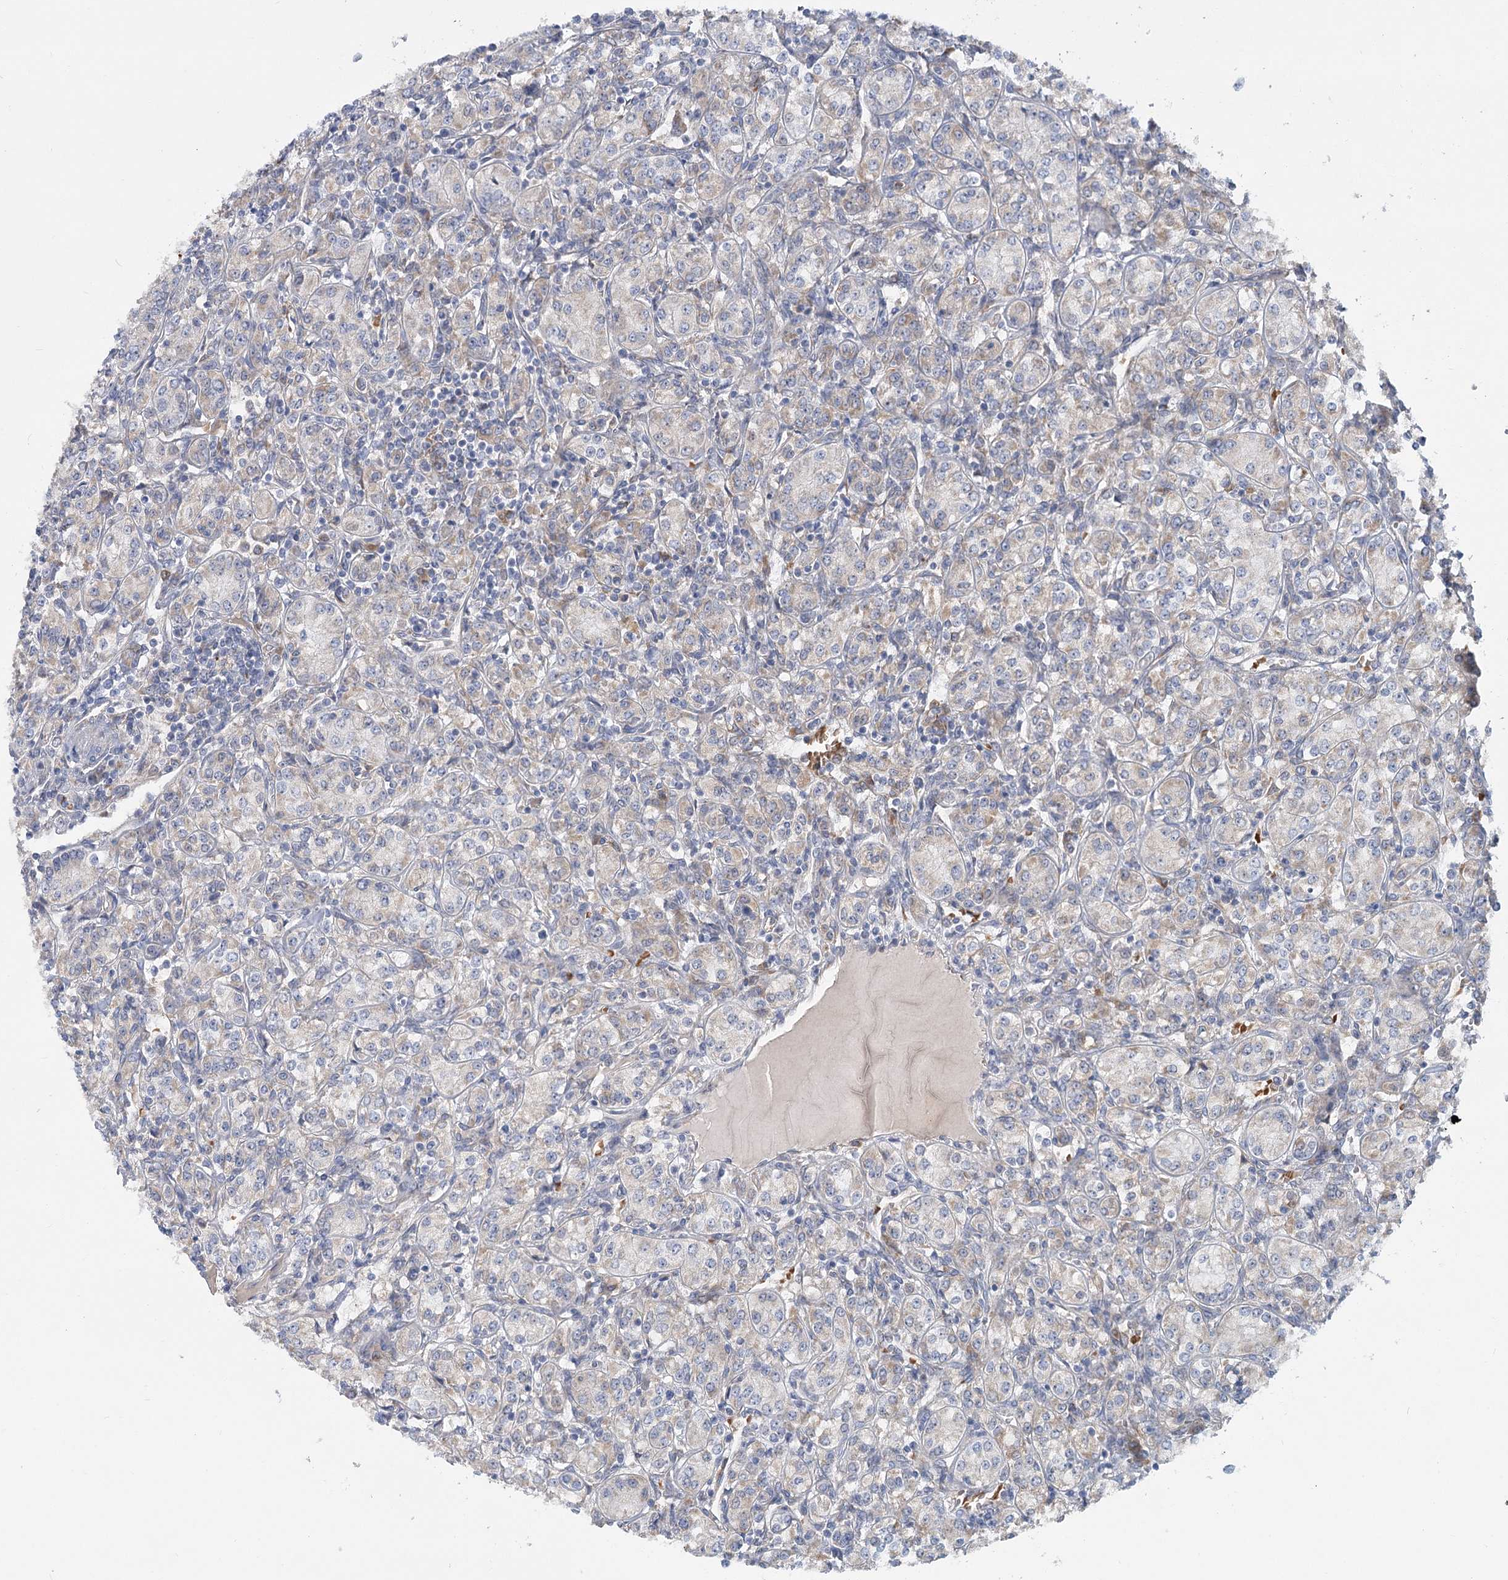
{"staining": {"intensity": "negative", "quantity": "none", "location": "none"}, "tissue": "renal cancer", "cell_type": "Tumor cells", "image_type": "cancer", "snomed": [{"axis": "morphology", "description": "Adenocarcinoma, NOS"}, {"axis": "topography", "description": "Kidney"}], "caption": "An image of renal adenocarcinoma stained for a protein exhibits no brown staining in tumor cells.", "gene": "CIB4", "patient": {"sex": "male", "age": 77}}